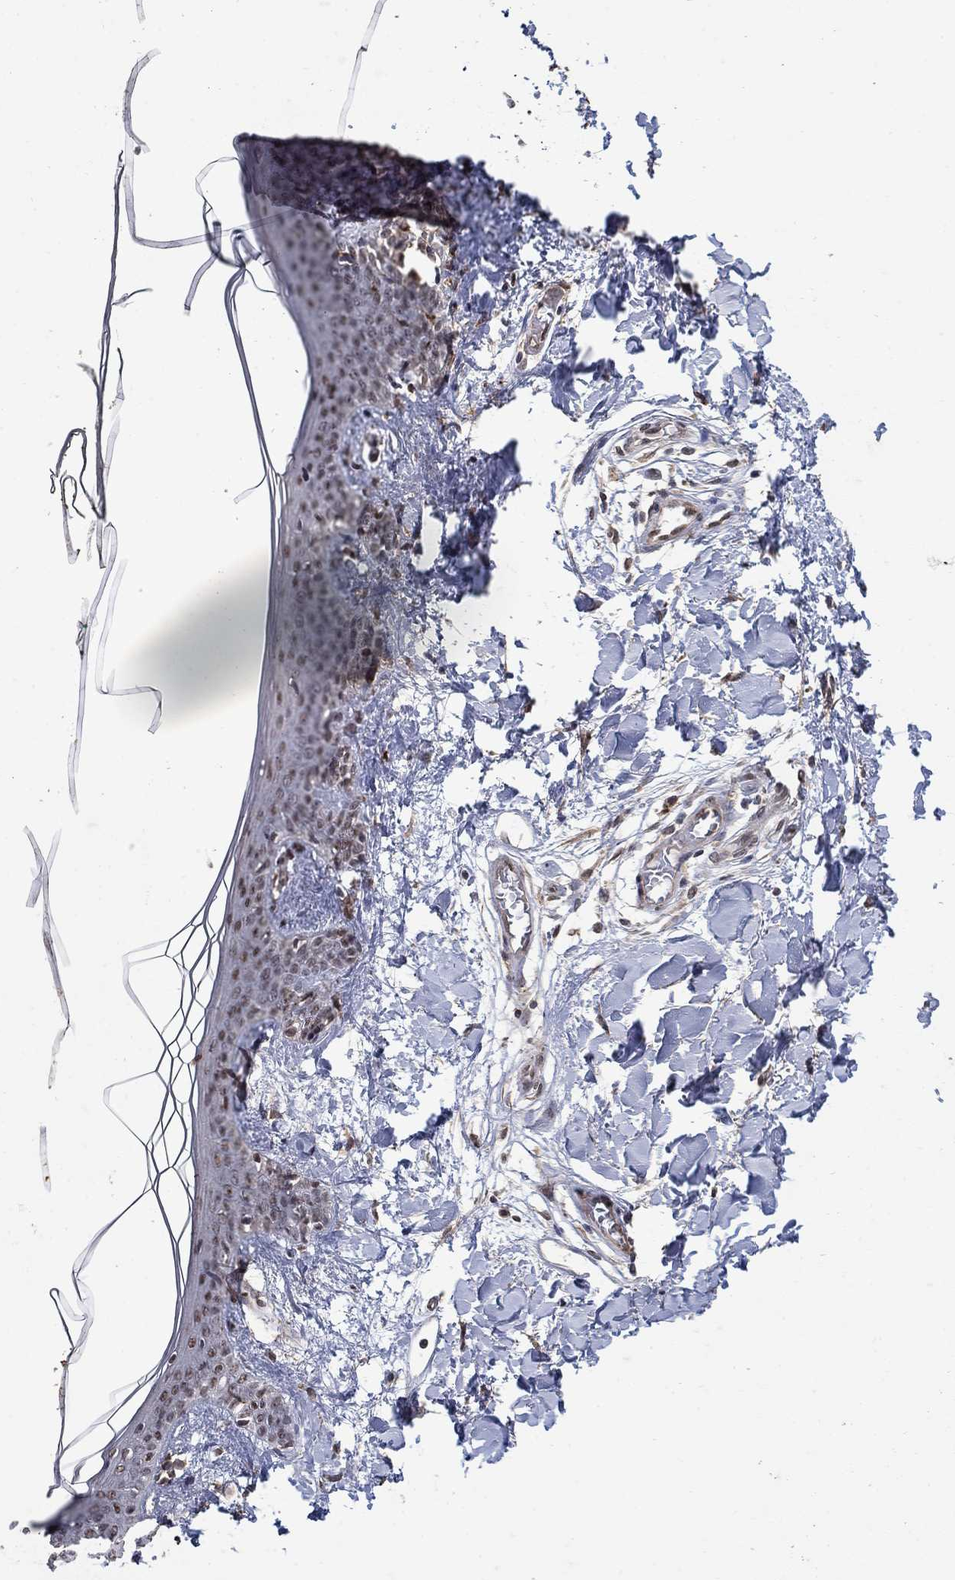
{"staining": {"intensity": "negative", "quantity": "none", "location": "none"}, "tissue": "skin", "cell_type": "Fibroblasts", "image_type": "normal", "snomed": [{"axis": "morphology", "description": "Normal tissue, NOS"}, {"axis": "topography", "description": "Skin"}], "caption": "Immunohistochemistry (IHC) of unremarkable skin demonstrates no positivity in fibroblasts. (Stains: DAB immunohistochemistry (IHC) with hematoxylin counter stain, Microscopy: brightfield microscopy at high magnification).", "gene": "GRIA3", "patient": {"sex": "female", "age": 34}}